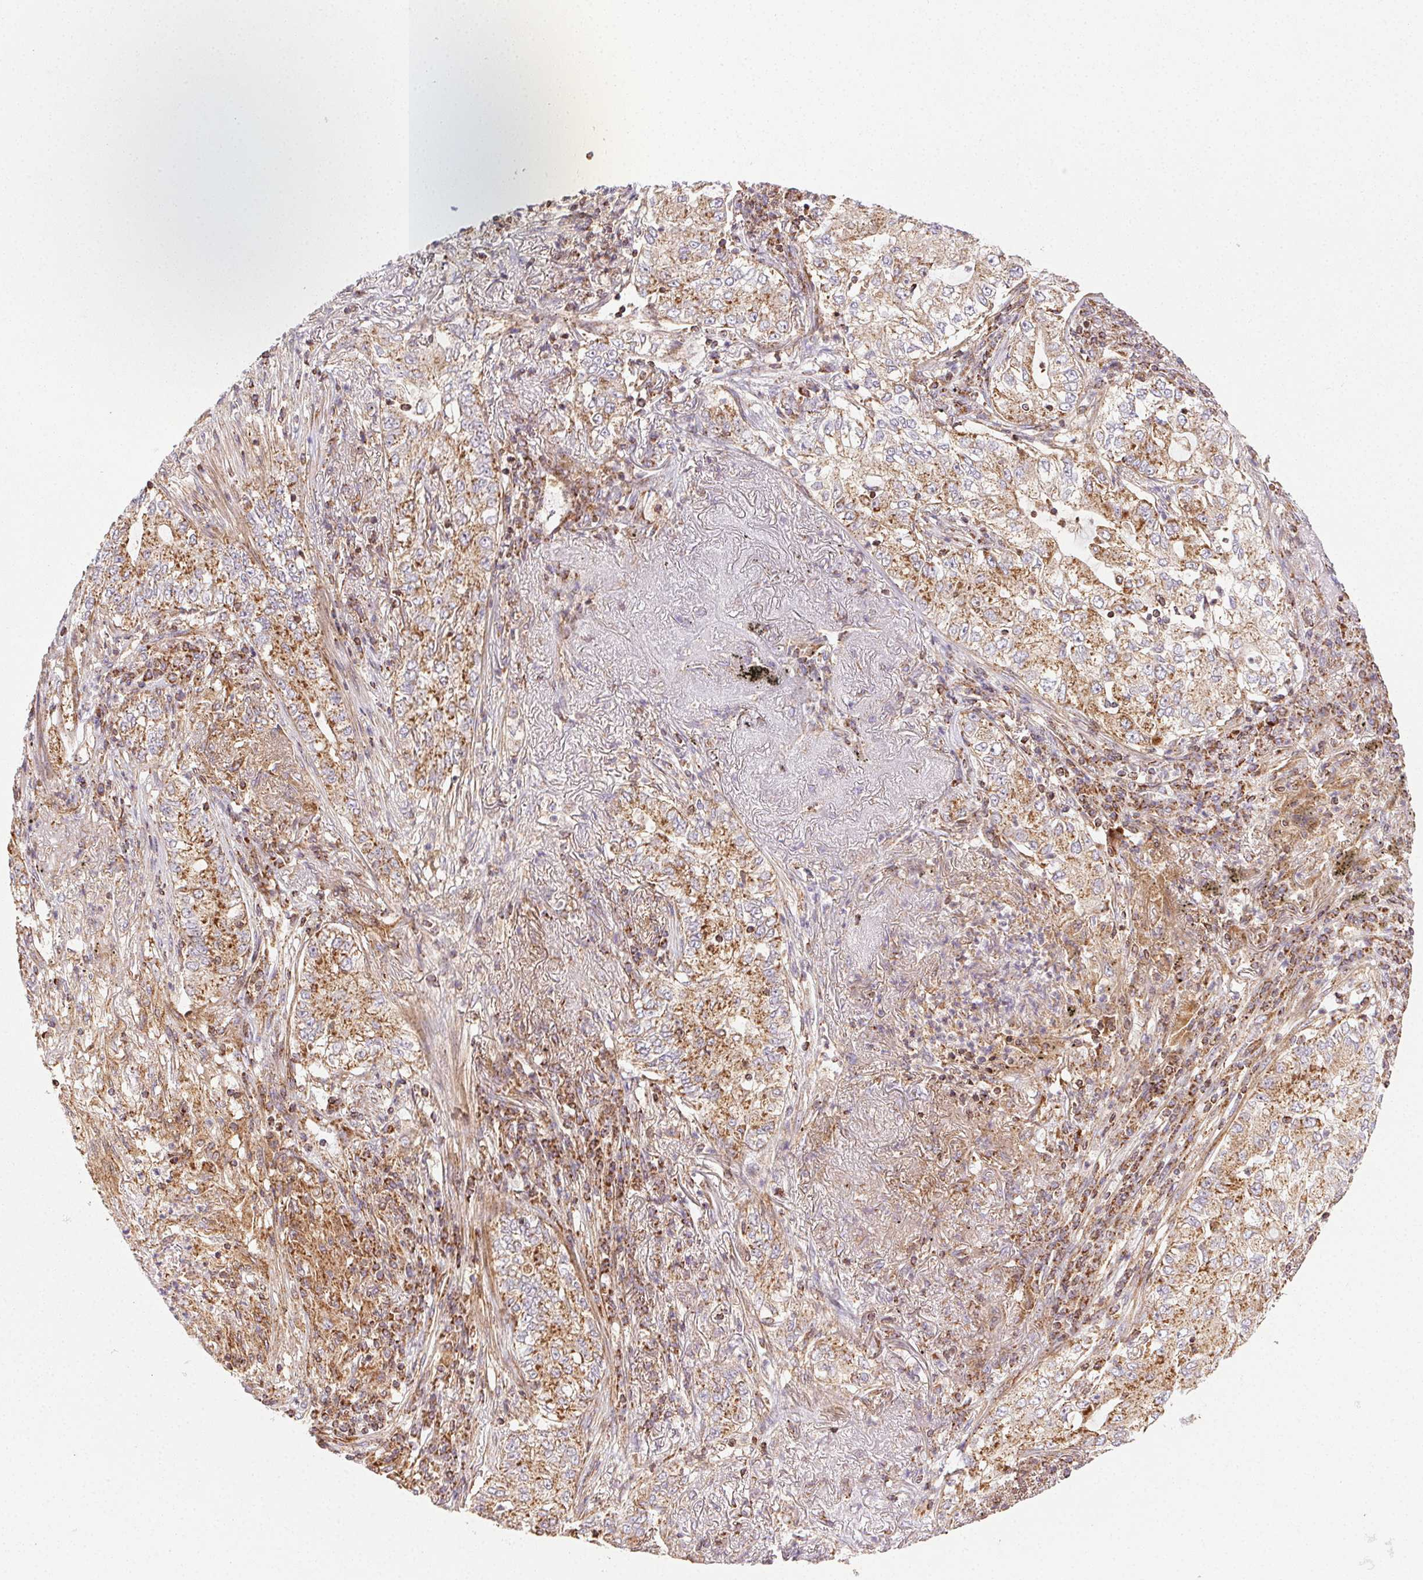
{"staining": {"intensity": "moderate", "quantity": ">75%", "location": "cytoplasmic/membranous"}, "tissue": "lung cancer", "cell_type": "Tumor cells", "image_type": "cancer", "snomed": [{"axis": "morphology", "description": "Adenocarcinoma, NOS"}, {"axis": "topography", "description": "Lung"}], "caption": "Protein expression by immunohistochemistry displays moderate cytoplasmic/membranous staining in about >75% of tumor cells in adenocarcinoma (lung).", "gene": "CLPB", "patient": {"sex": "female", "age": 73}}